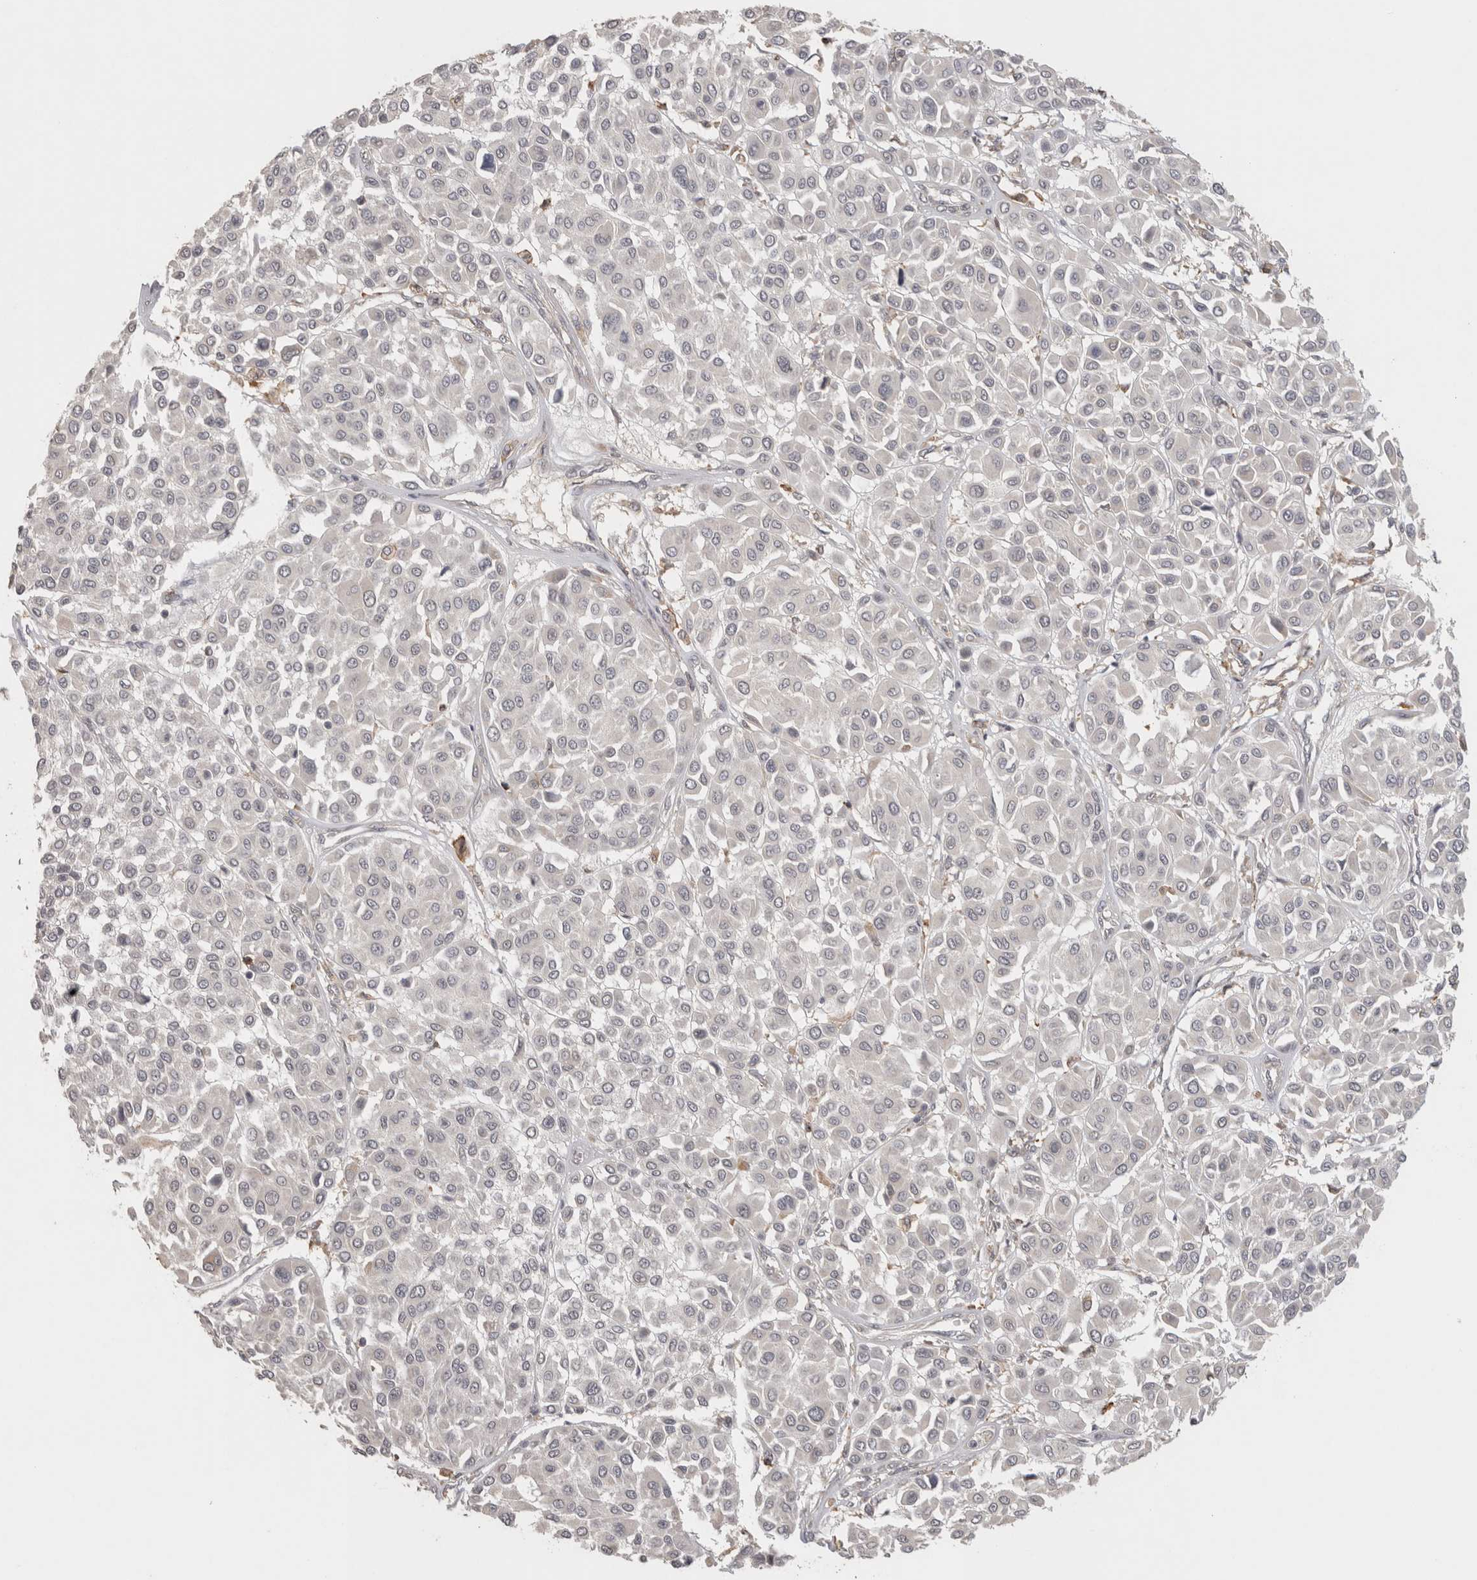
{"staining": {"intensity": "negative", "quantity": "none", "location": "none"}, "tissue": "melanoma", "cell_type": "Tumor cells", "image_type": "cancer", "snomed": [{"axis": "morphology", "description": "Malignant melanoma, Metastatic site"}, {"axis": "topography", "description": "Soft tissue"}], "caption": "The micrograph demonstrates no significant positivity in tumor cells of melanoma.", "gene": "HAVCR2", "patient": {"sex": "male", "age": 41}}